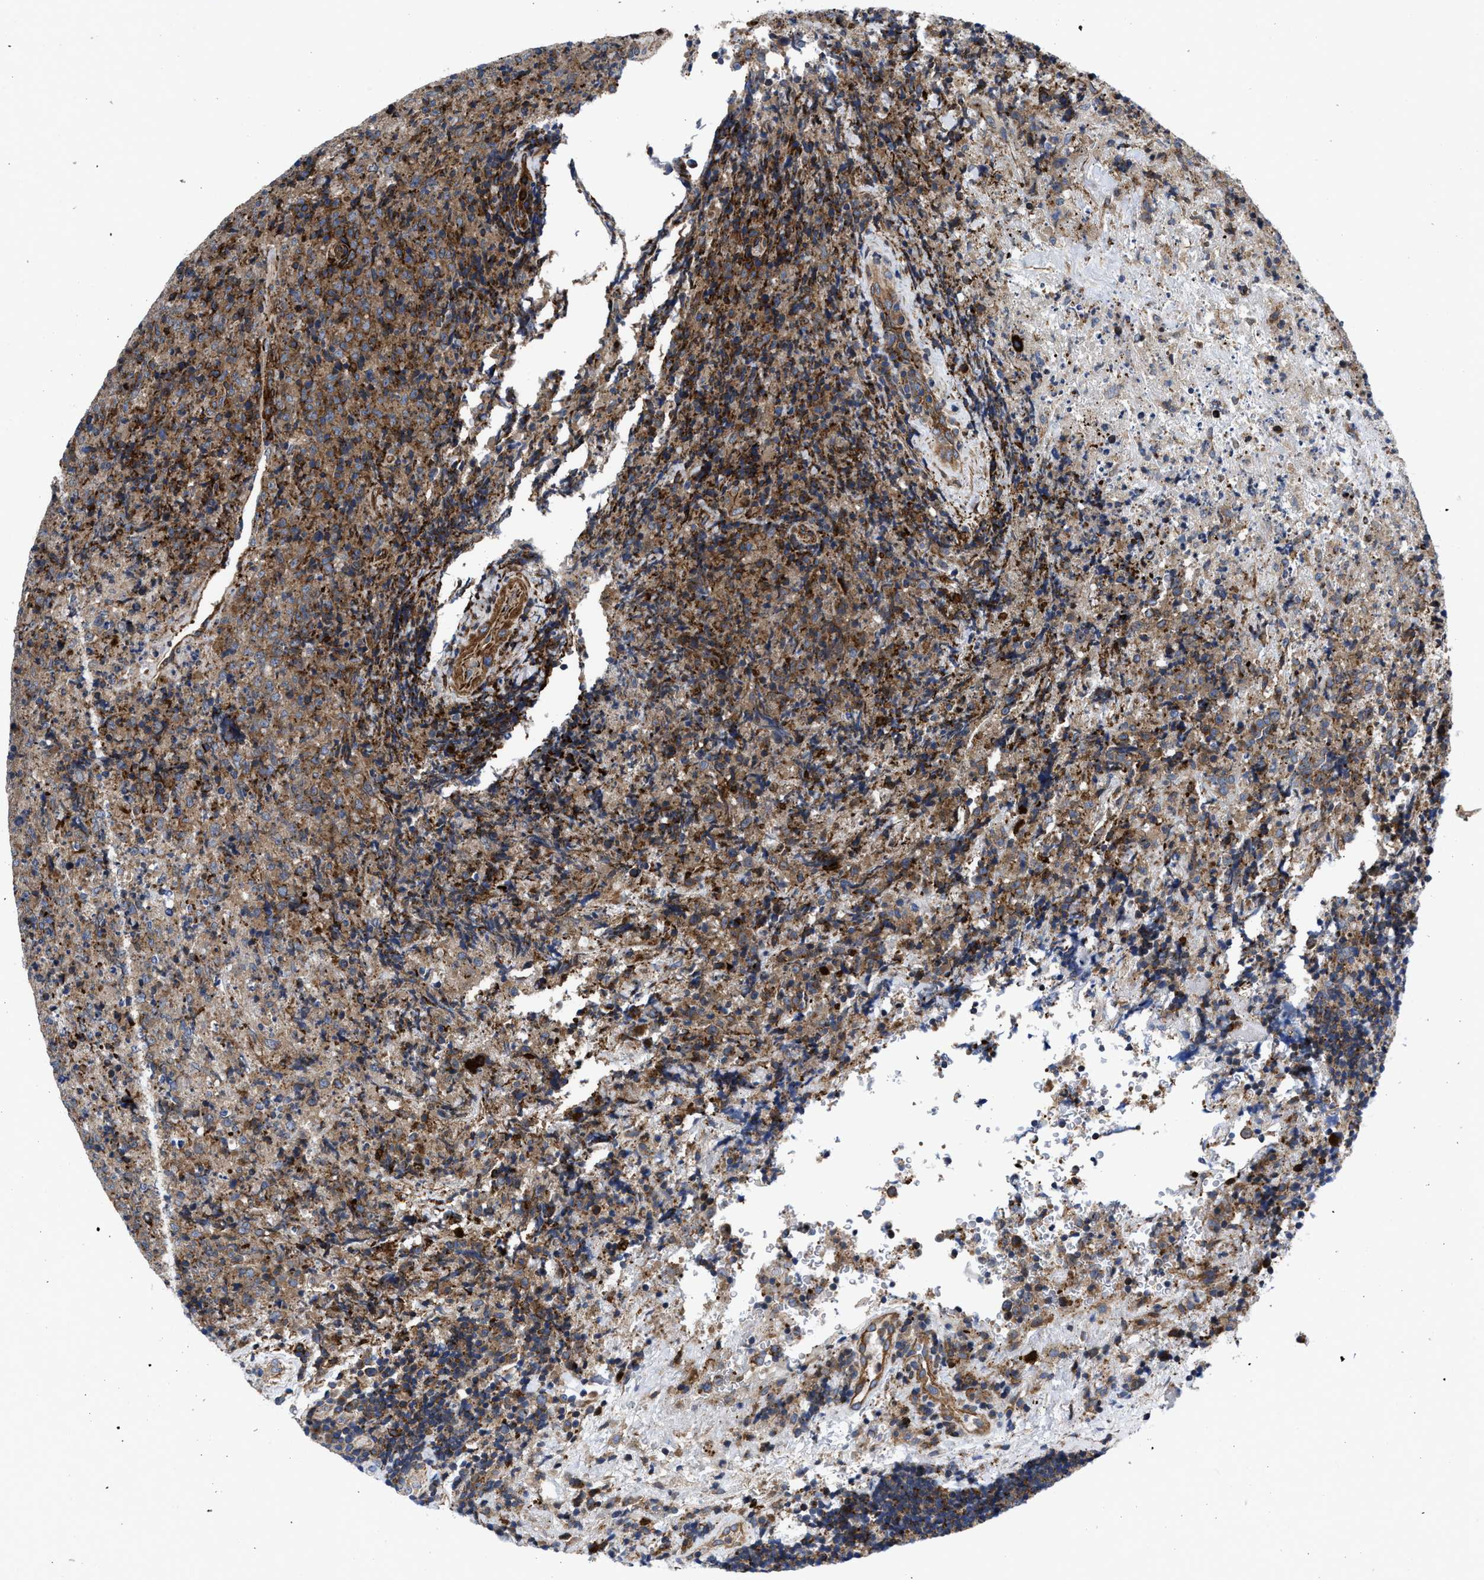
{"staining": {"intensity": "moderate", "quantity": ">75%", "location": "cytoplasmic/membranous"}, "tissue": "lymphoma", "cell_type": "Tumor cells", "image_type": "cancer", "snomed": [{"axis": "morphology", "description": "Malignant lymphoma, non-Hodgkin's type, High grade"}, {"axis": "topography", "description": "Tonsil"}], "caption": "High-grade malignant lymphoma, non-Hodgkin's type tissue shows moderate cytoplasmic/membranous staining in about >75% of tumor cells", "gene": "SPAST", "patient": {"sex": "female", "age": 36}}